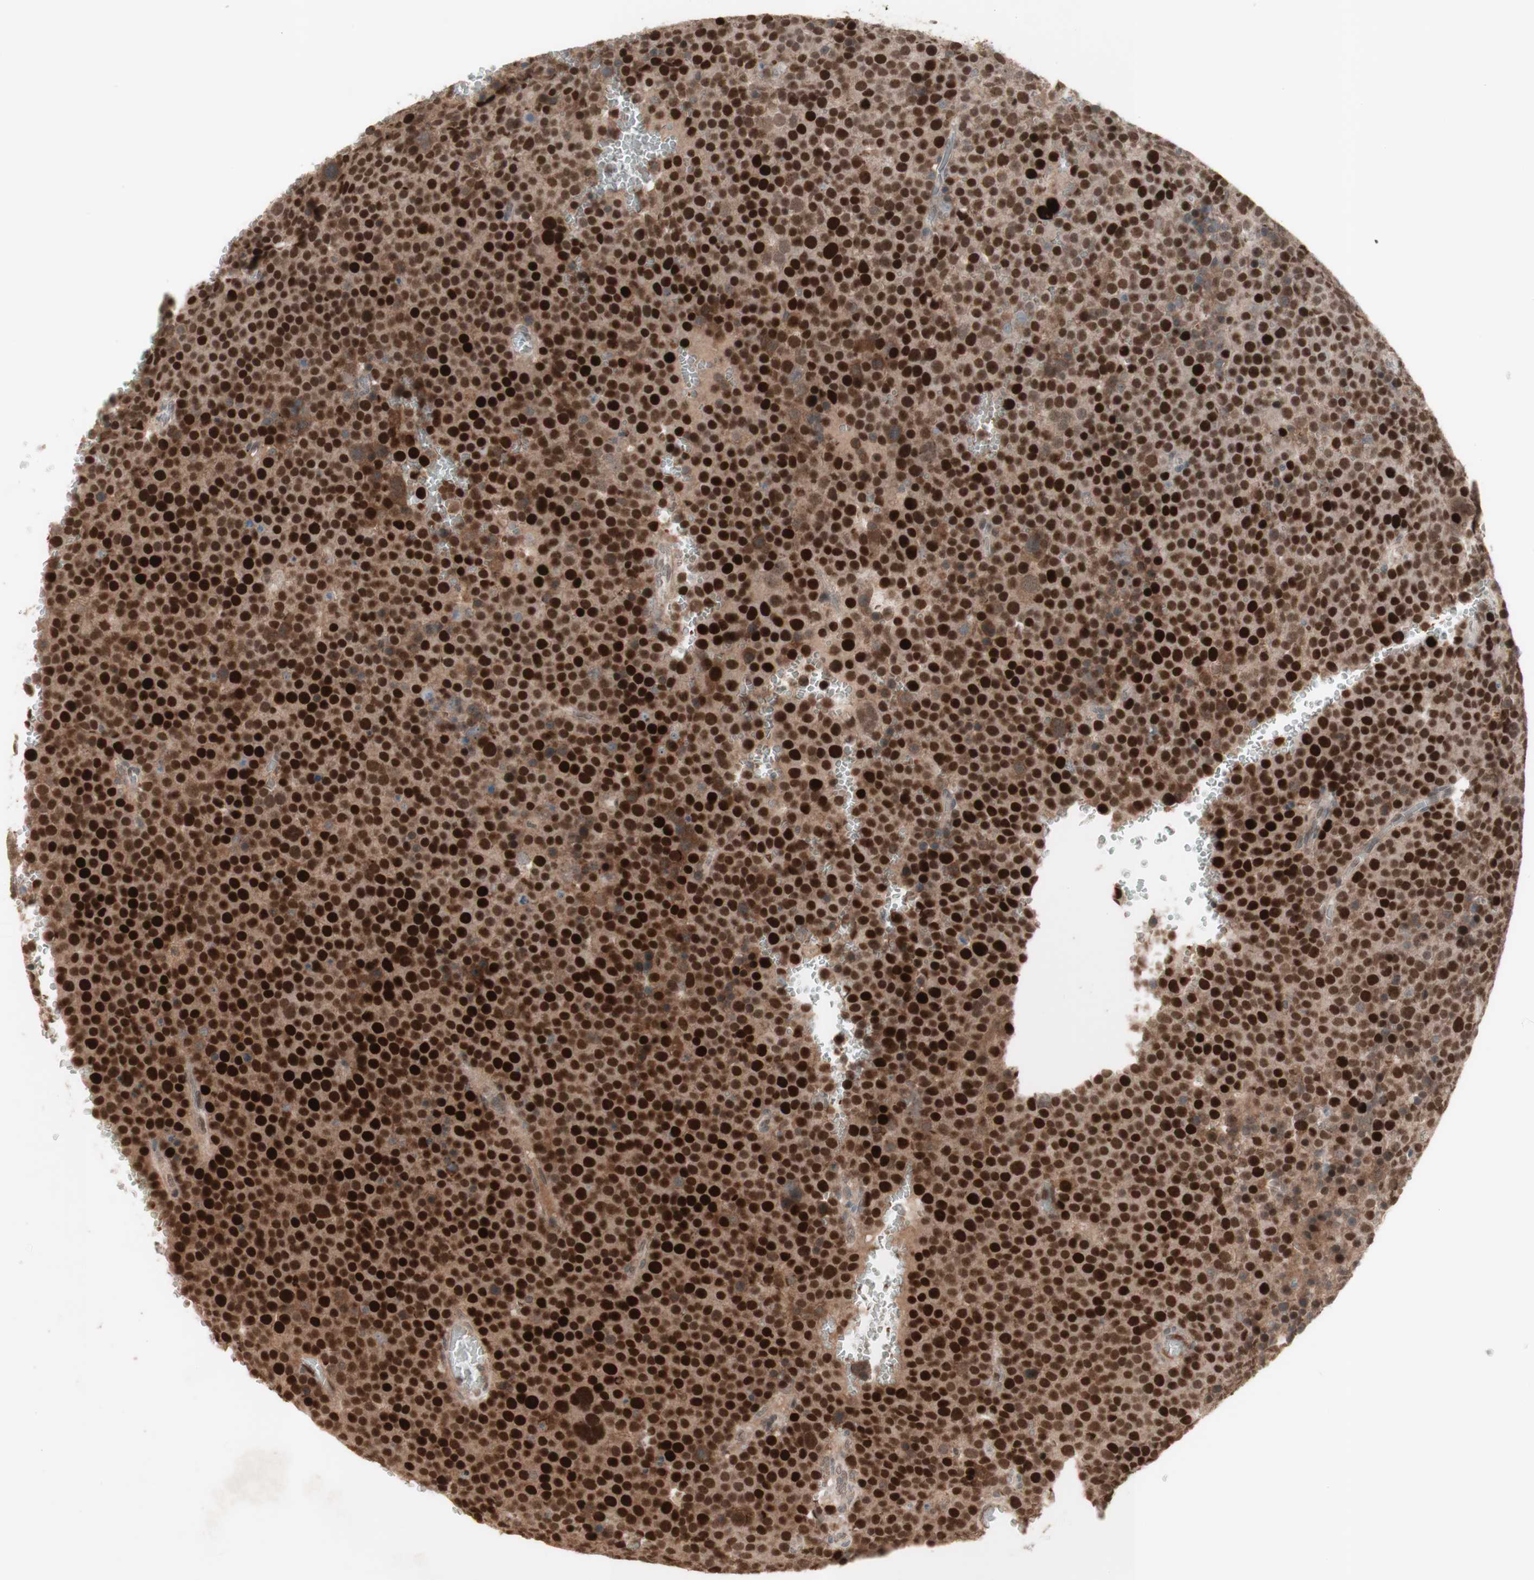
{"staining": {"intensity": "strong", "quantity": ">75%", "location": "cytoplasmic/membranous,nuclear"}, "tissue": "testis cancer", "cell_type": "Tumor cells", "image_type": "cancer", "snomed": [{"axis": "morphology", "description": "Seminoma, NOS"}, {"axis": "topography", "description": "Testis"}], "caption": "Protein staining reveals strong cytoplasmic/membranous and nuclear staining in about >75% of tumor cells in testis cancer (seminoma).", "gene": "MSH6", "patient": {"sex": "male", "age": 71}}